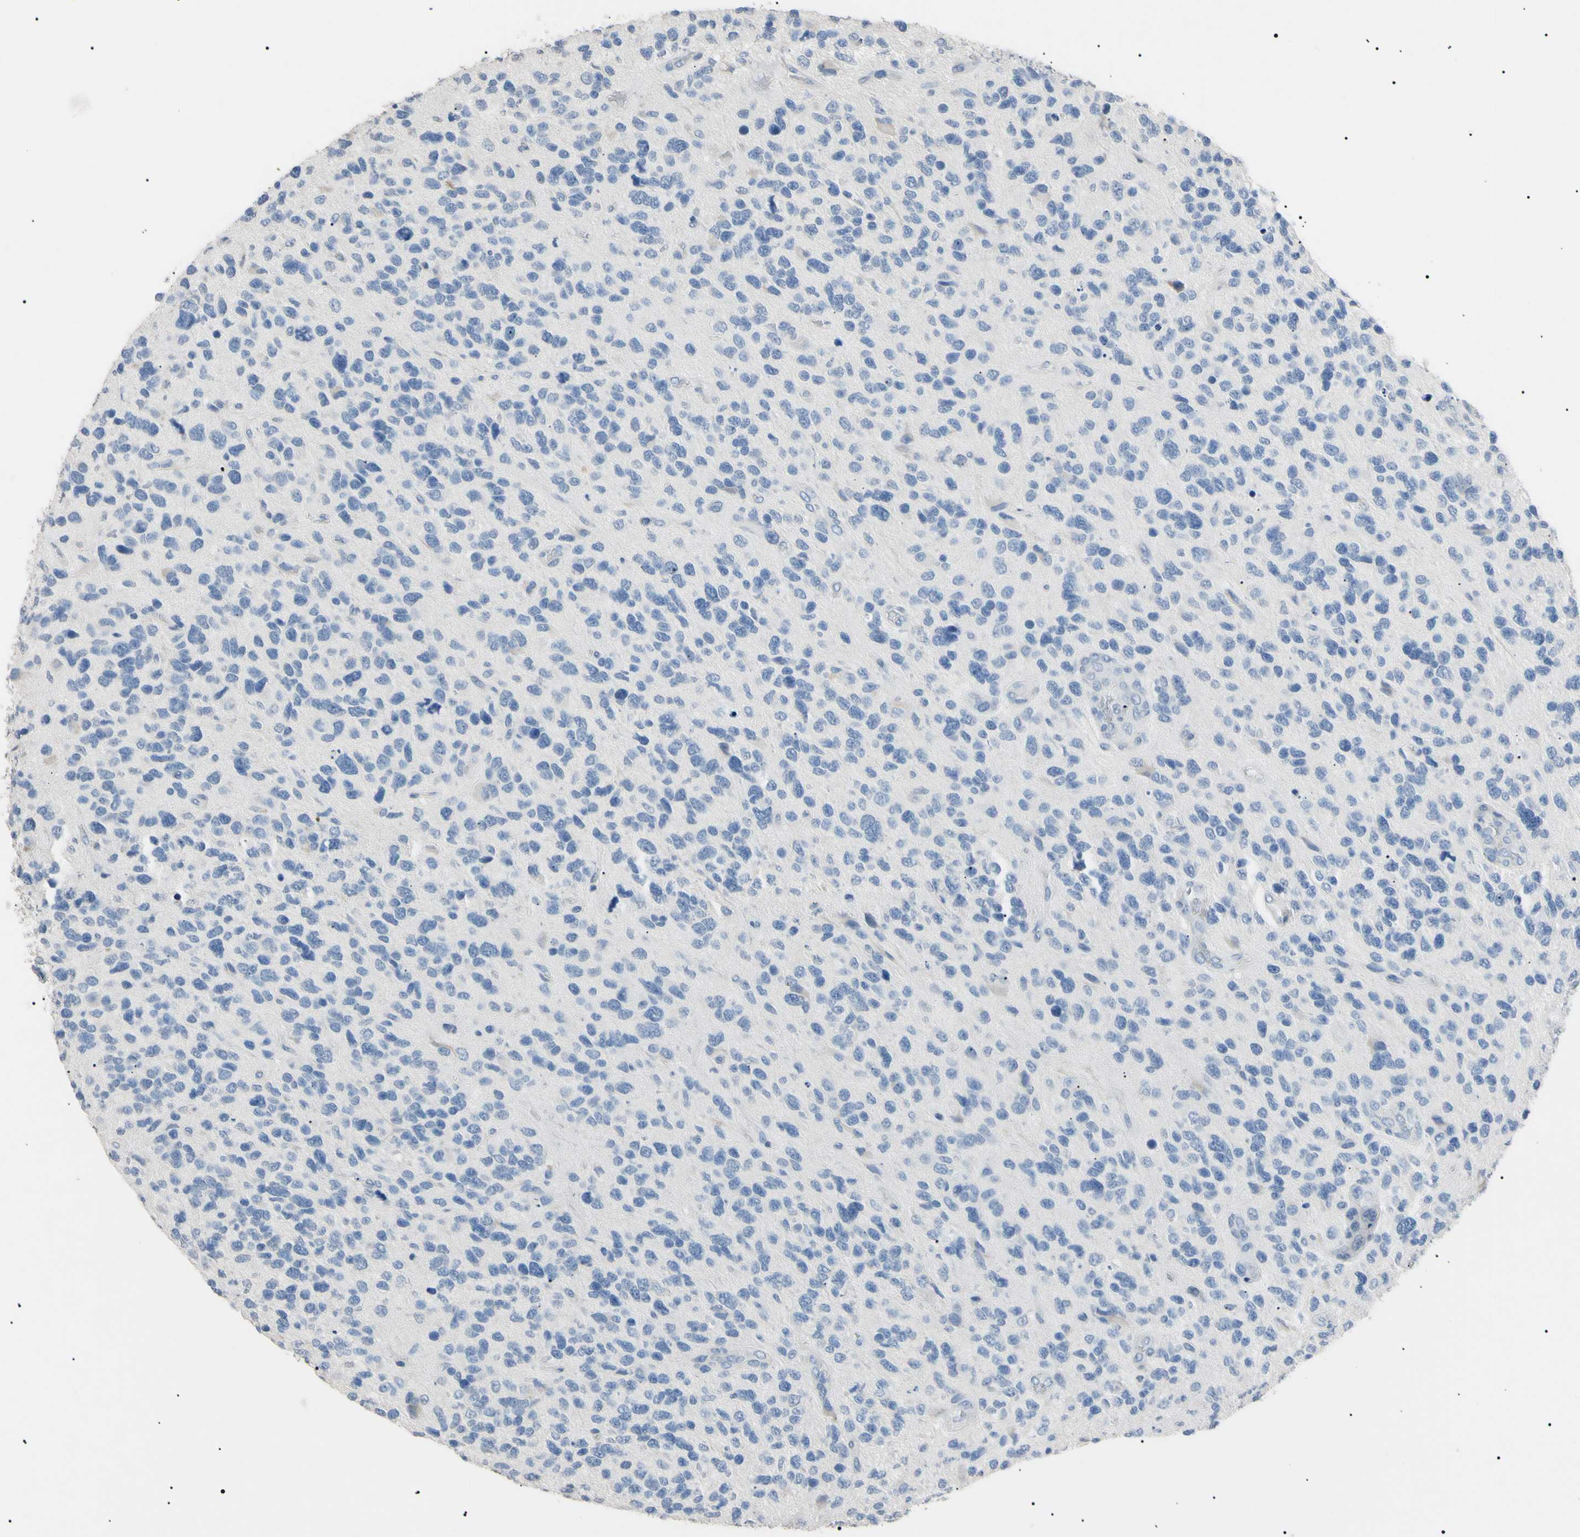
{"staining": {"intensity": "negative", "quantity": "none", "location": "none"}, "tissue": "glioma", "cell_type": "Tumor cells", "image_type": "cancer", "snomed": [{"axis": "morphology", "description": "Glioma, malignant, High grade"}, {"axis": "topography", "description": "Brain"}], "caption": "DAB immunohistochemical staining of human malignant glioma (high-grade) displays no significant staining in tumor cells.", "gene": "CGB3", "patient": {"sex": "female", "age": 58}}